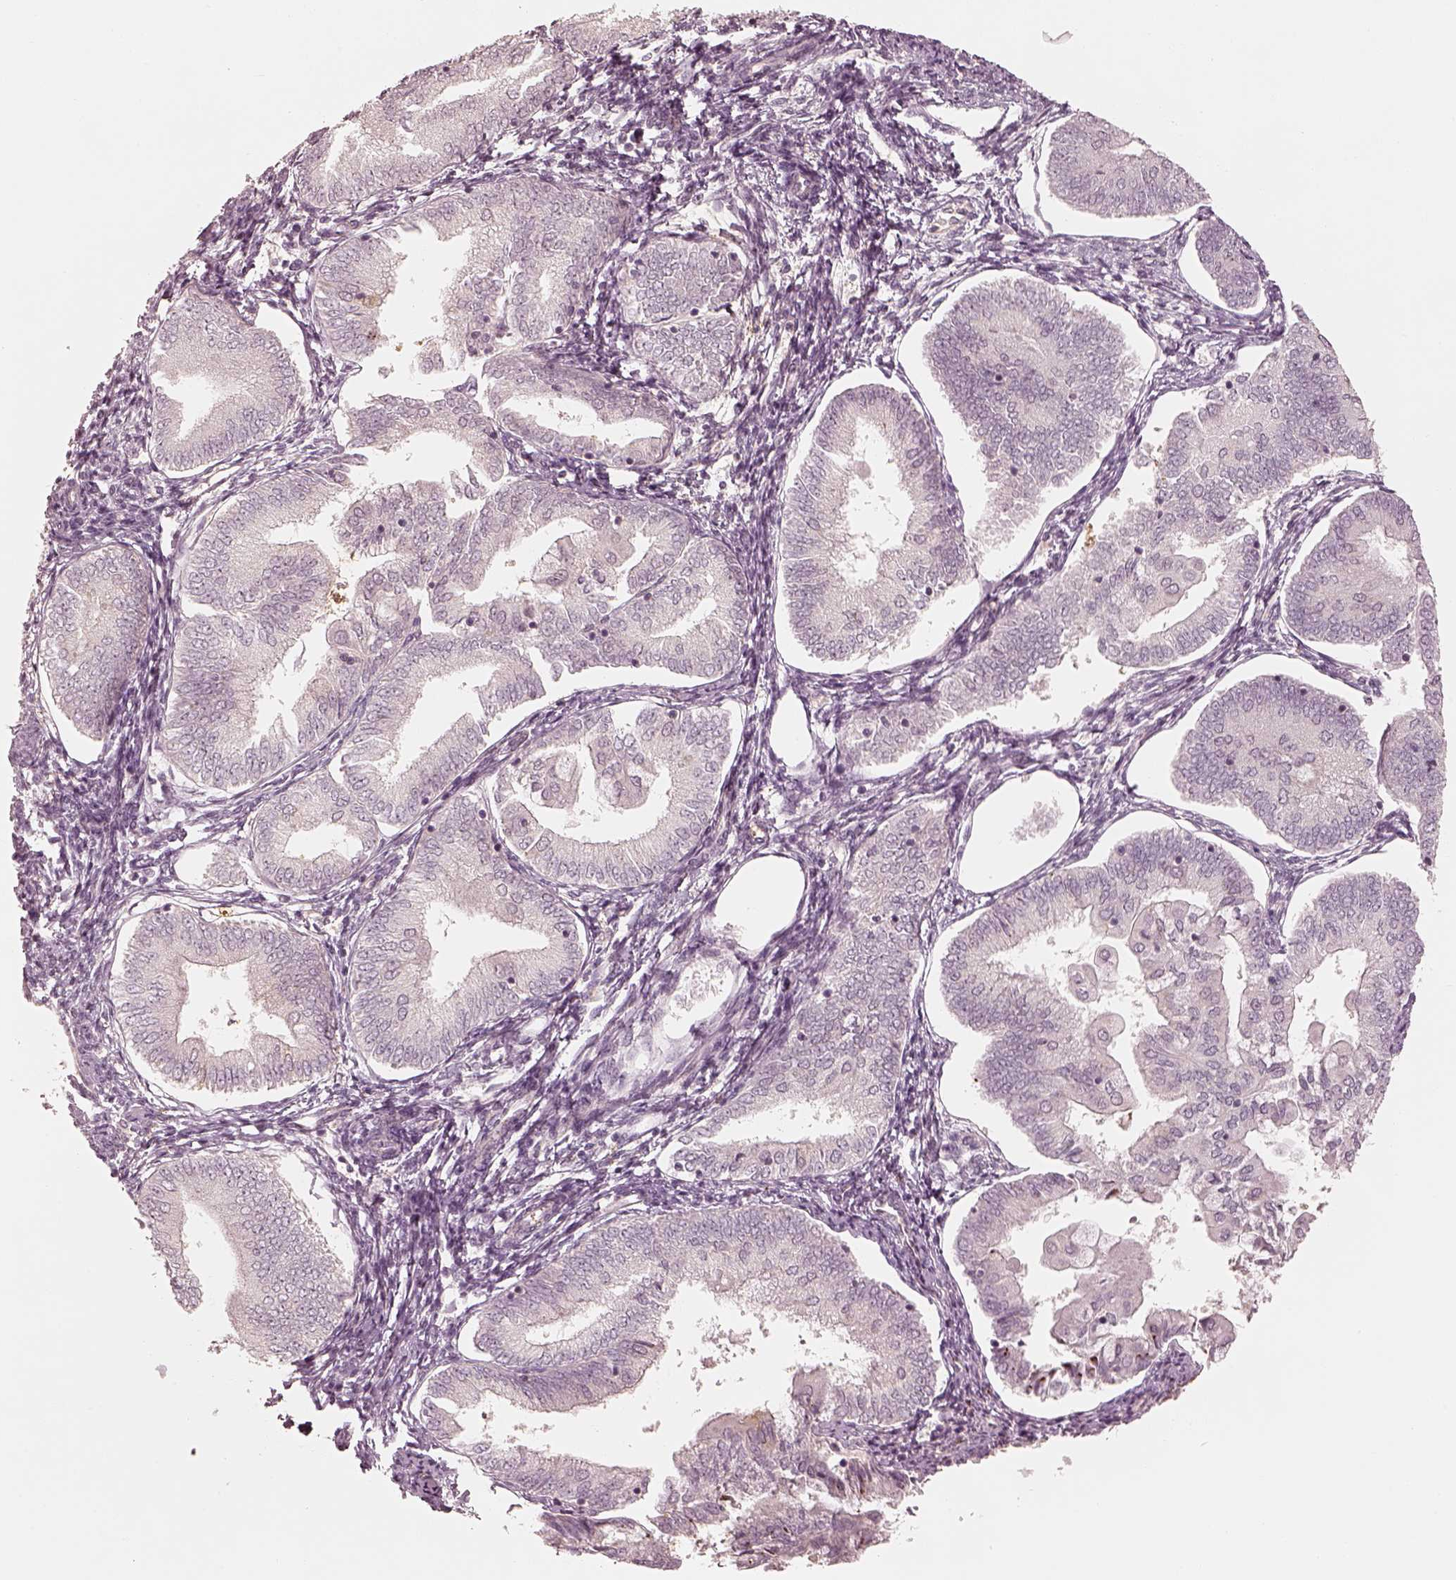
{"staining": {"intensity": "negative", "quantity": "none", "location": "none"}, "tissue": "endometrial cancer", "cell_type": "Tumor cells", "image_type": "cancer", "snomed": [{"axis": "morphology", "description": "Adenocarcinoma, NOS"}, {"axis": "topography", "description": "Endometrium"}], "caption": "High power microscopy image of an immunohistochemistry (IHC) micrograph of endometrial adenocarcinoma, revealing no significant expression in tumor cells.", "gene": "GORASP2", "patient": {"sex": "female", "age": 55}}